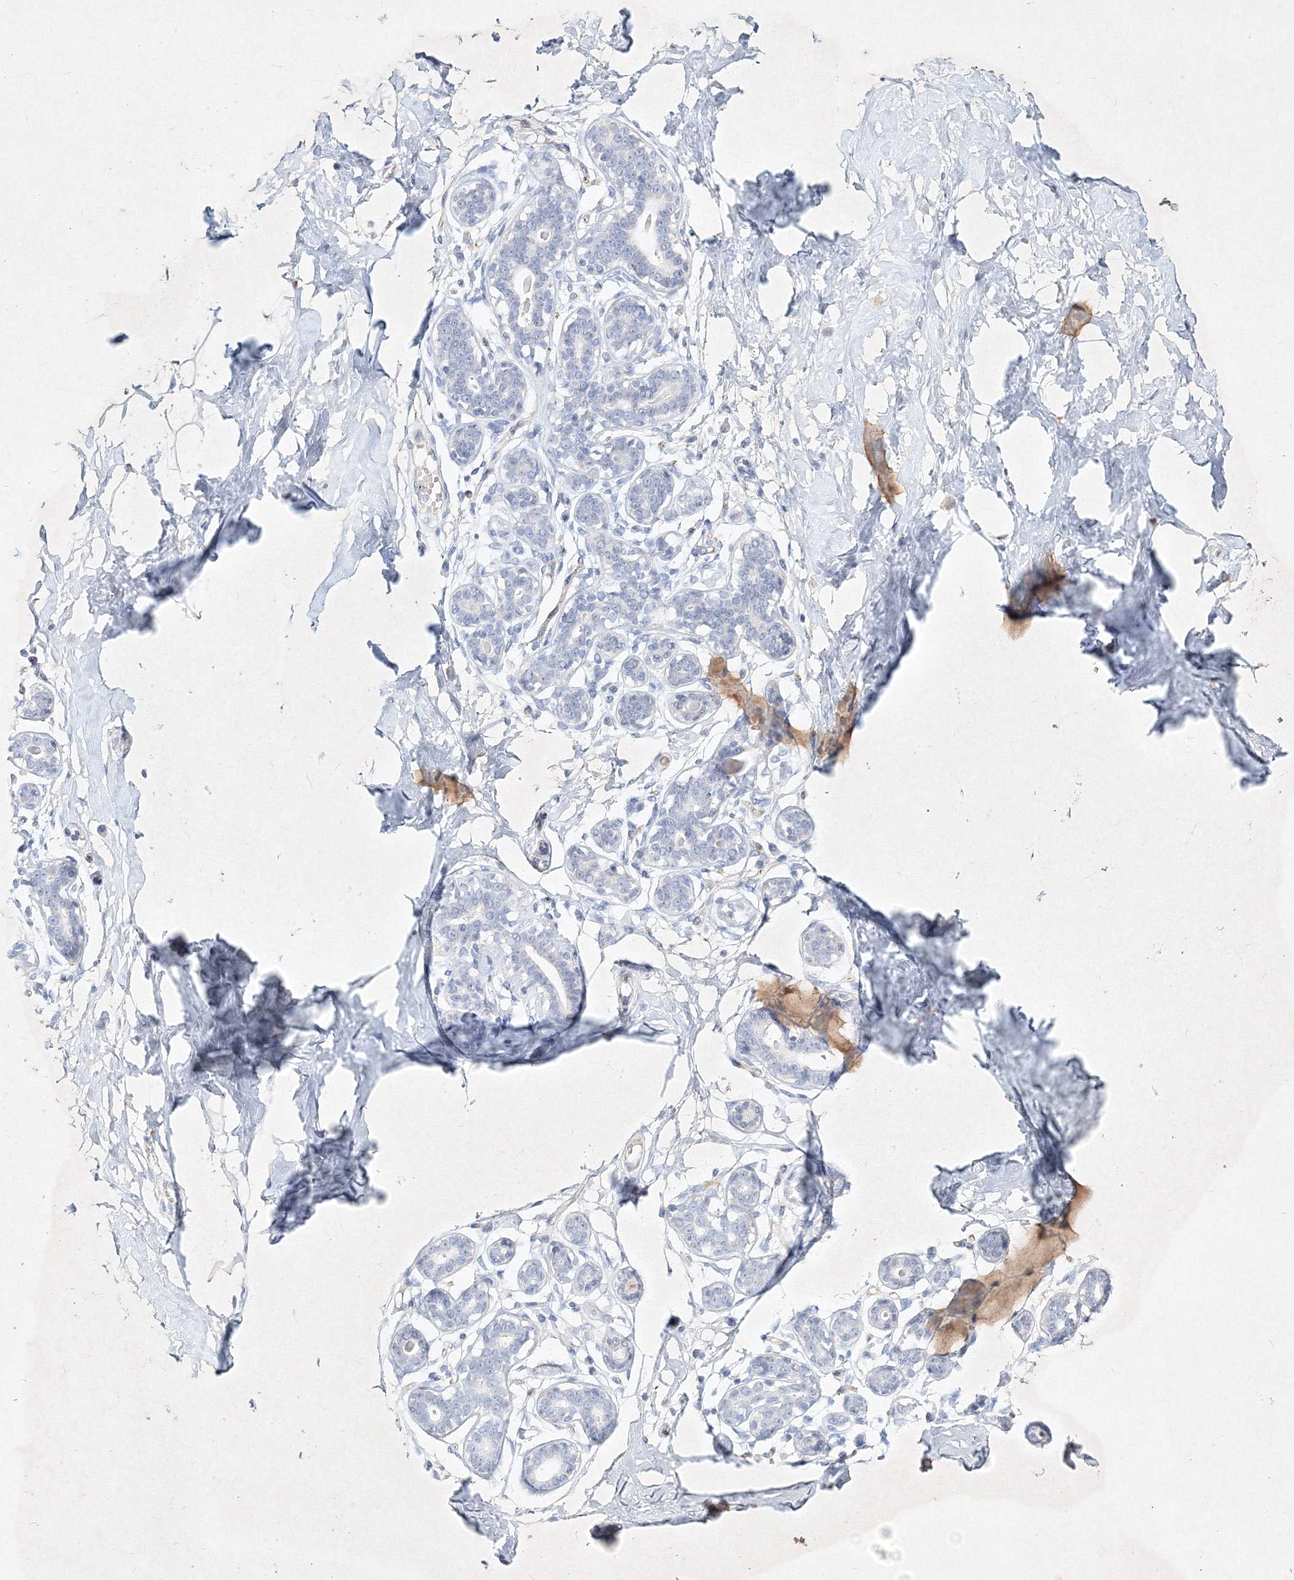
{"staining": {"intensity": "negative", "quantity": "none", "location": "none"}, "tissue": "breast", "cell_type": "Adipocytes", "image_type": "normal", "snomed": [{"axis": "morphology", "description": "Normal tissue, NOS"}, {"axis": "morphology", "description": "Adenoma, NOS"}, {"axis": "topography", "description": "Breast"}], "caption": "Adipocytes are negative for brown protein staining in normal breast. The staining is performed using DAB (3,3'-diaminobenzidine) brown chromogen with nuclei counter-stained in using hematoxylin.", "gene": "CXXC4", "patient": {"sex": "female", "age": 23}}